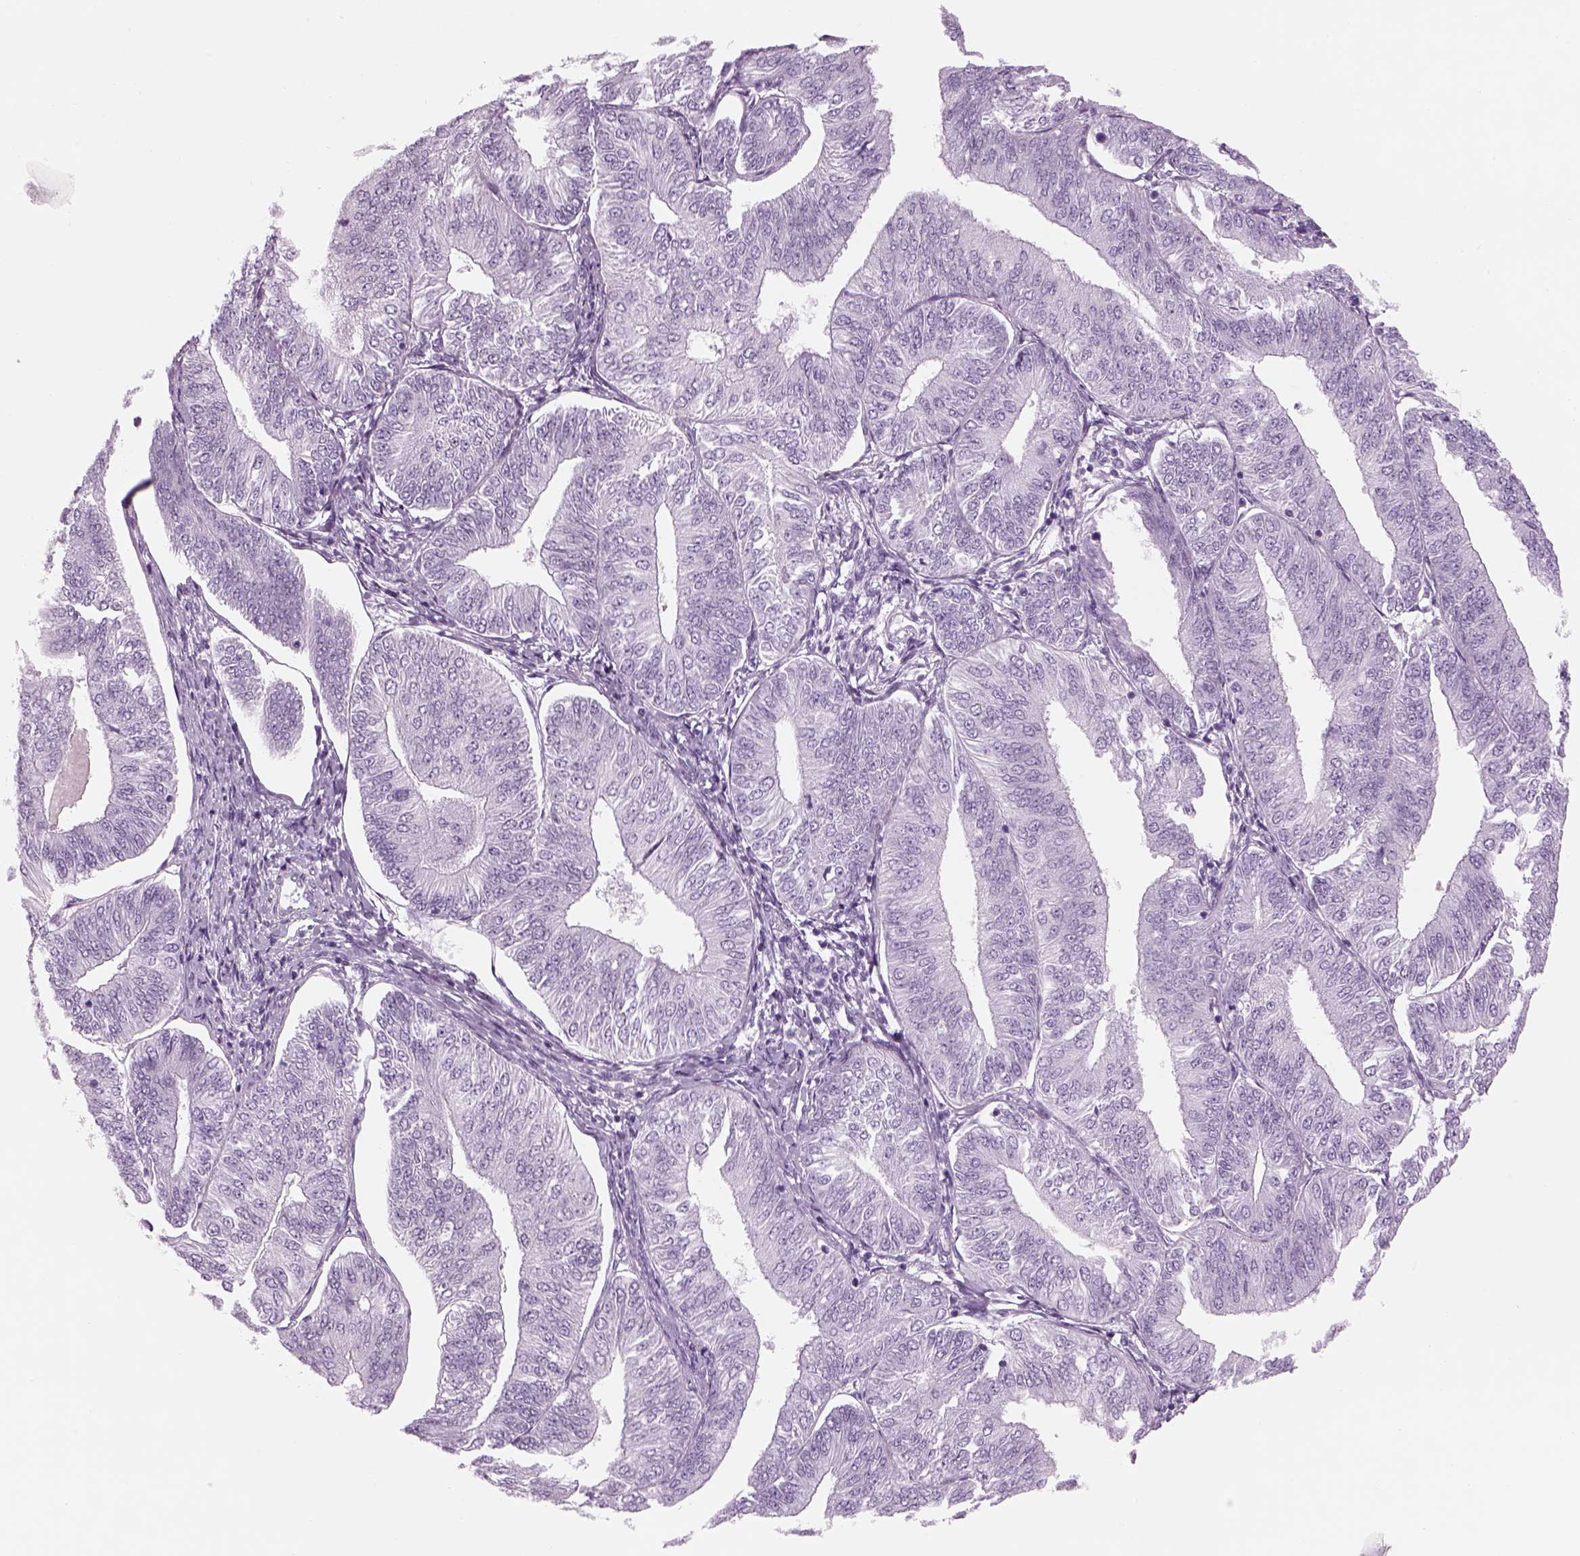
{"staining": {"intensity": "negative", "quantity": "none", "location": "none"}, "tissue": "endometrial cancer", "cell_type": "Tumor cells", "image_type": "cancer", "snomed": [{"axis": "morphology", "description": "Adenocarcinoma, NOS"}, {"axis": "topography", "description": "Endometrium"}], "caption": "Tumor cells show no significant protein positivity in endometrial cancer.", "gene": "PABPC1L2B", "patient": {"sex": "female", "age": 58}}